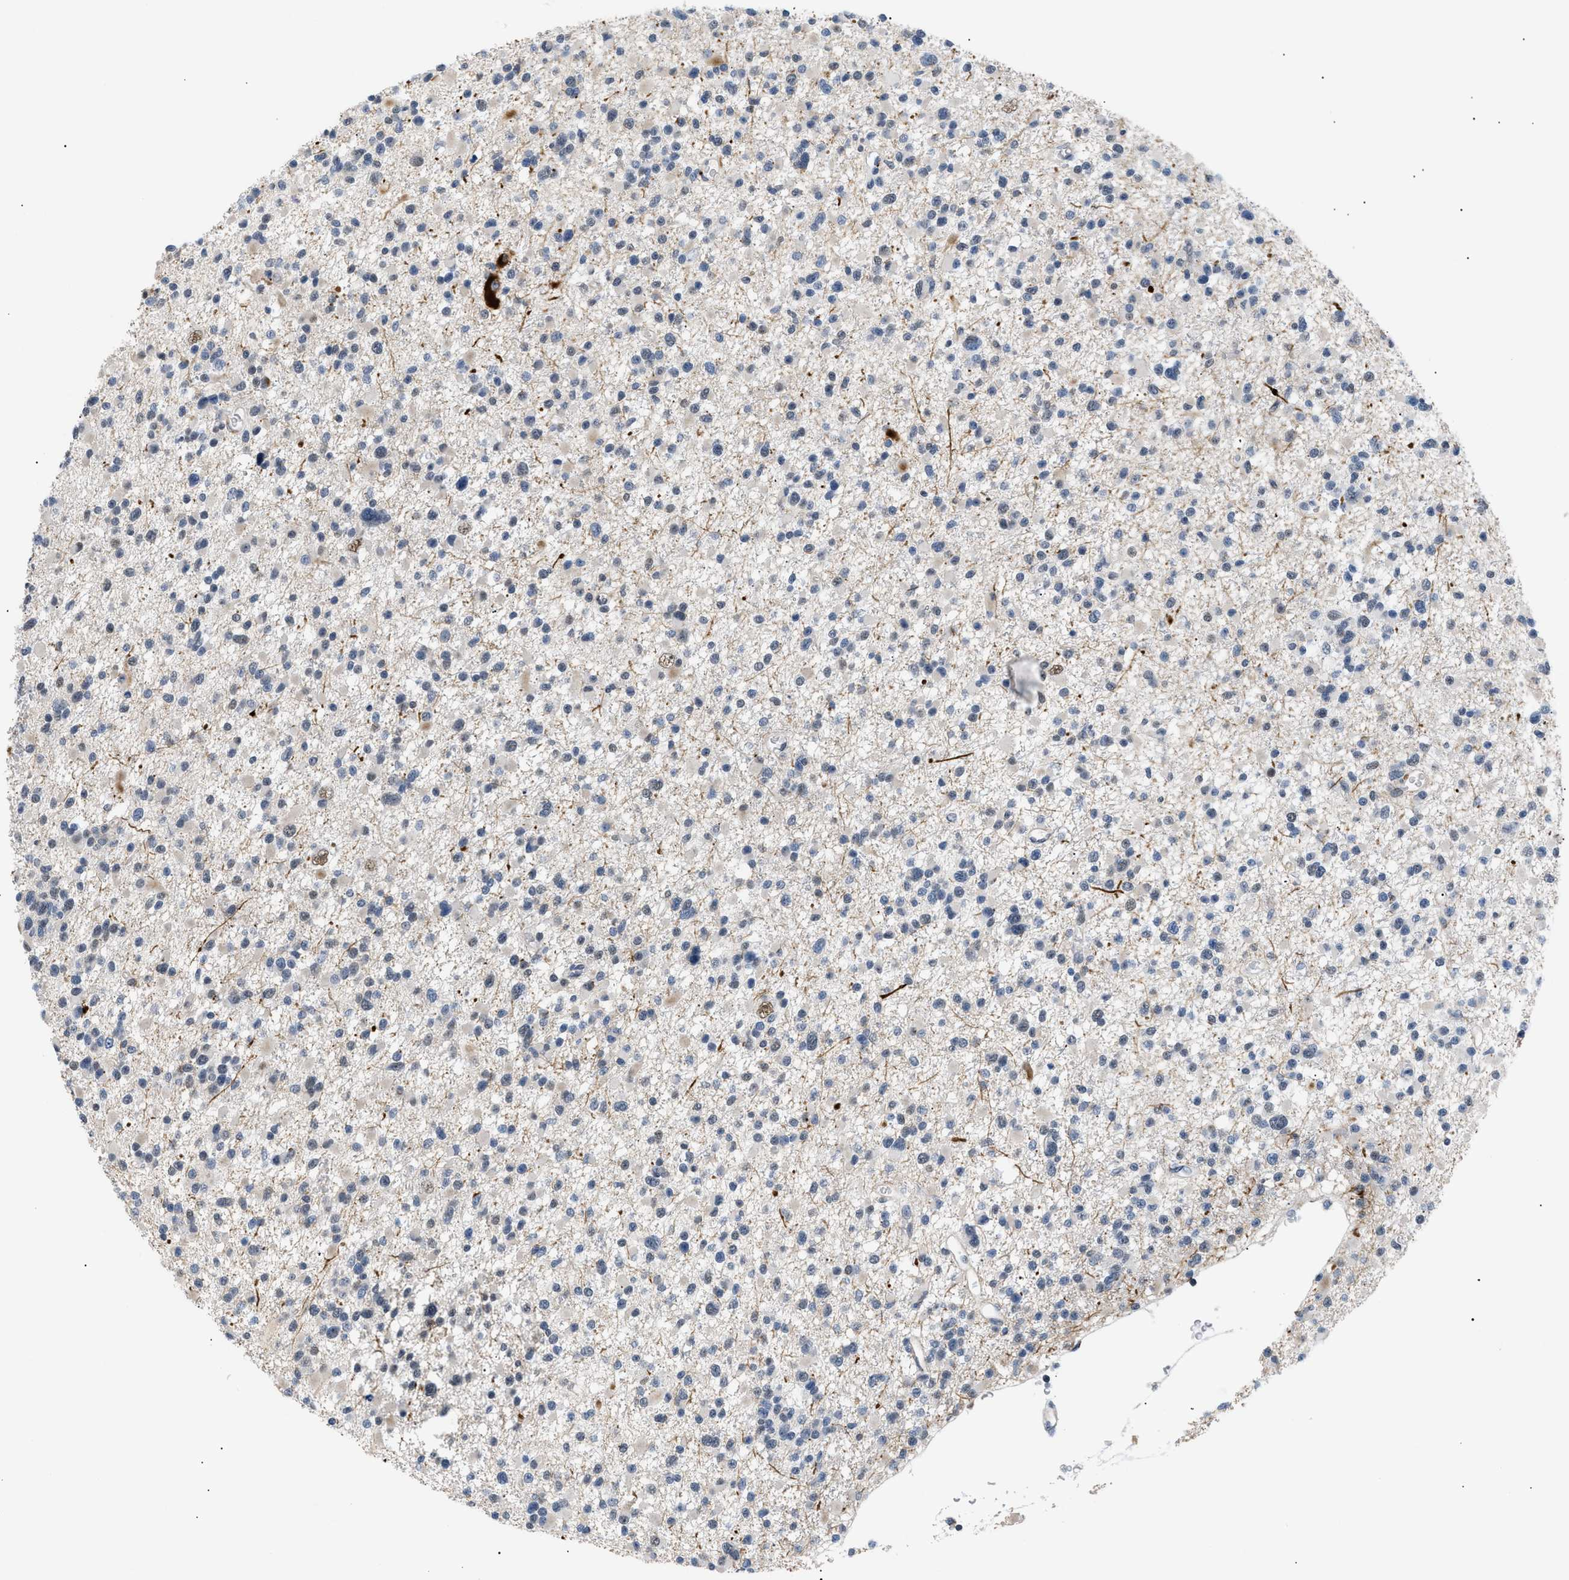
{"staining": {"intensity": "weak", "quantity": "<25%", "location": "nuclear"}, "tissue": "glioma", "cell_type": "Tumor cells", "image_type": "cancer", "snomed": [{"axis": "morphology", "description": "Glioma, malignant, Low grade"}, {"axis": "topography", "description": "Brain"}], "caption": "Tumor cells show no significant expression in glioma.", "gene": "KCNC3", "patient": {"sex": "female", "age": 22}}